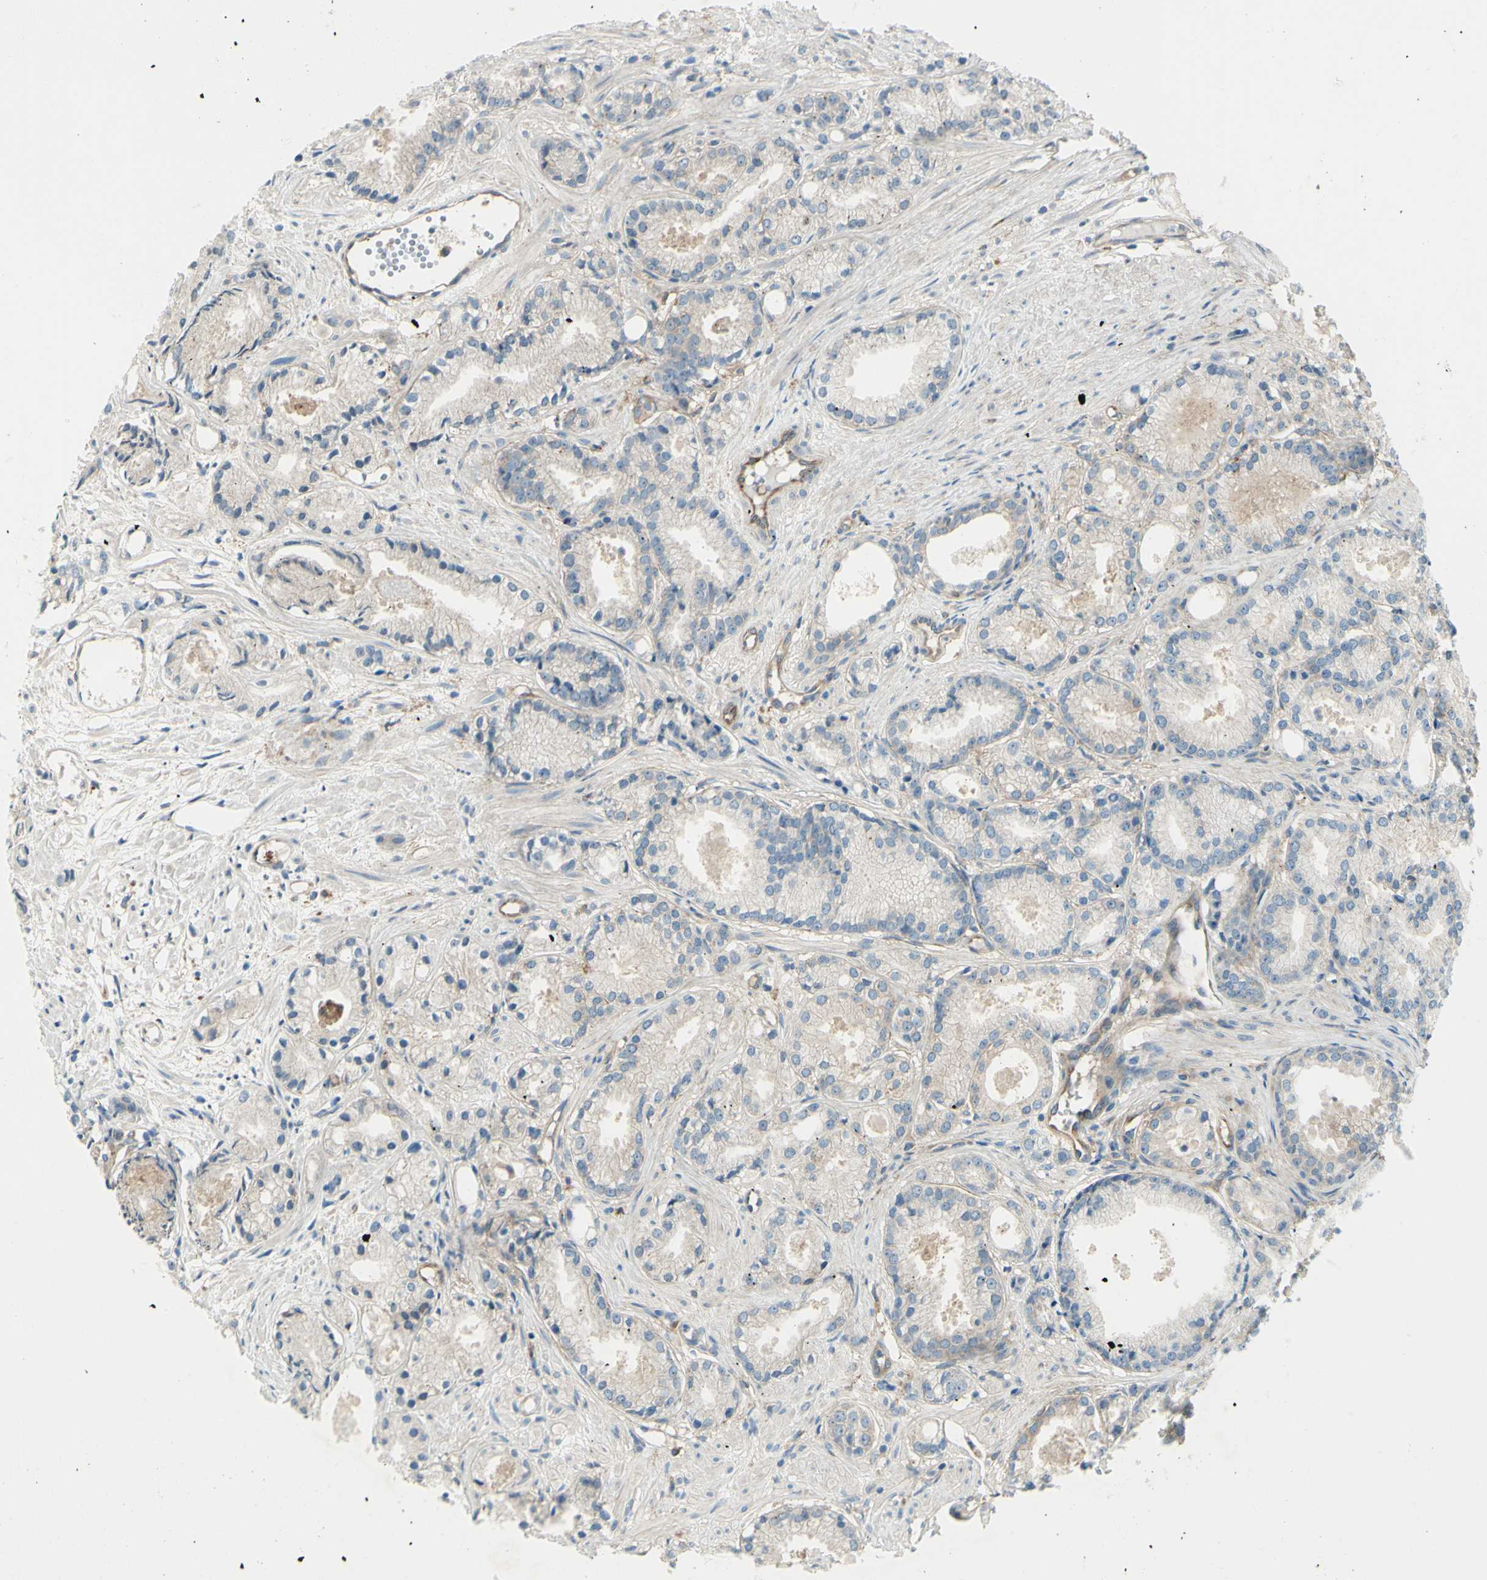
{"staining": {"intensity": "weak", "quantity": "<25%", "location": "cytoplasmic/membranous"}, "tissue": "prostate cancer", "cell_type": "Tumor cells", "image_type": "cancer", "snomed": [{"axis": "morphology", "description": "Adenocarcinoma, Low grade"}, {"axis": "topography", "description": "Prostate"}], "caption": "High magnification brightfield microscopy of prostate cancer stained with DAB (3,3'-diaminobenzidine) (brown) and counterstained with hematoxylin (blue): tumor cells show no significant positivity.", "gene": "IGSF9B", "patient": {"sex": "male", "age": 72}}